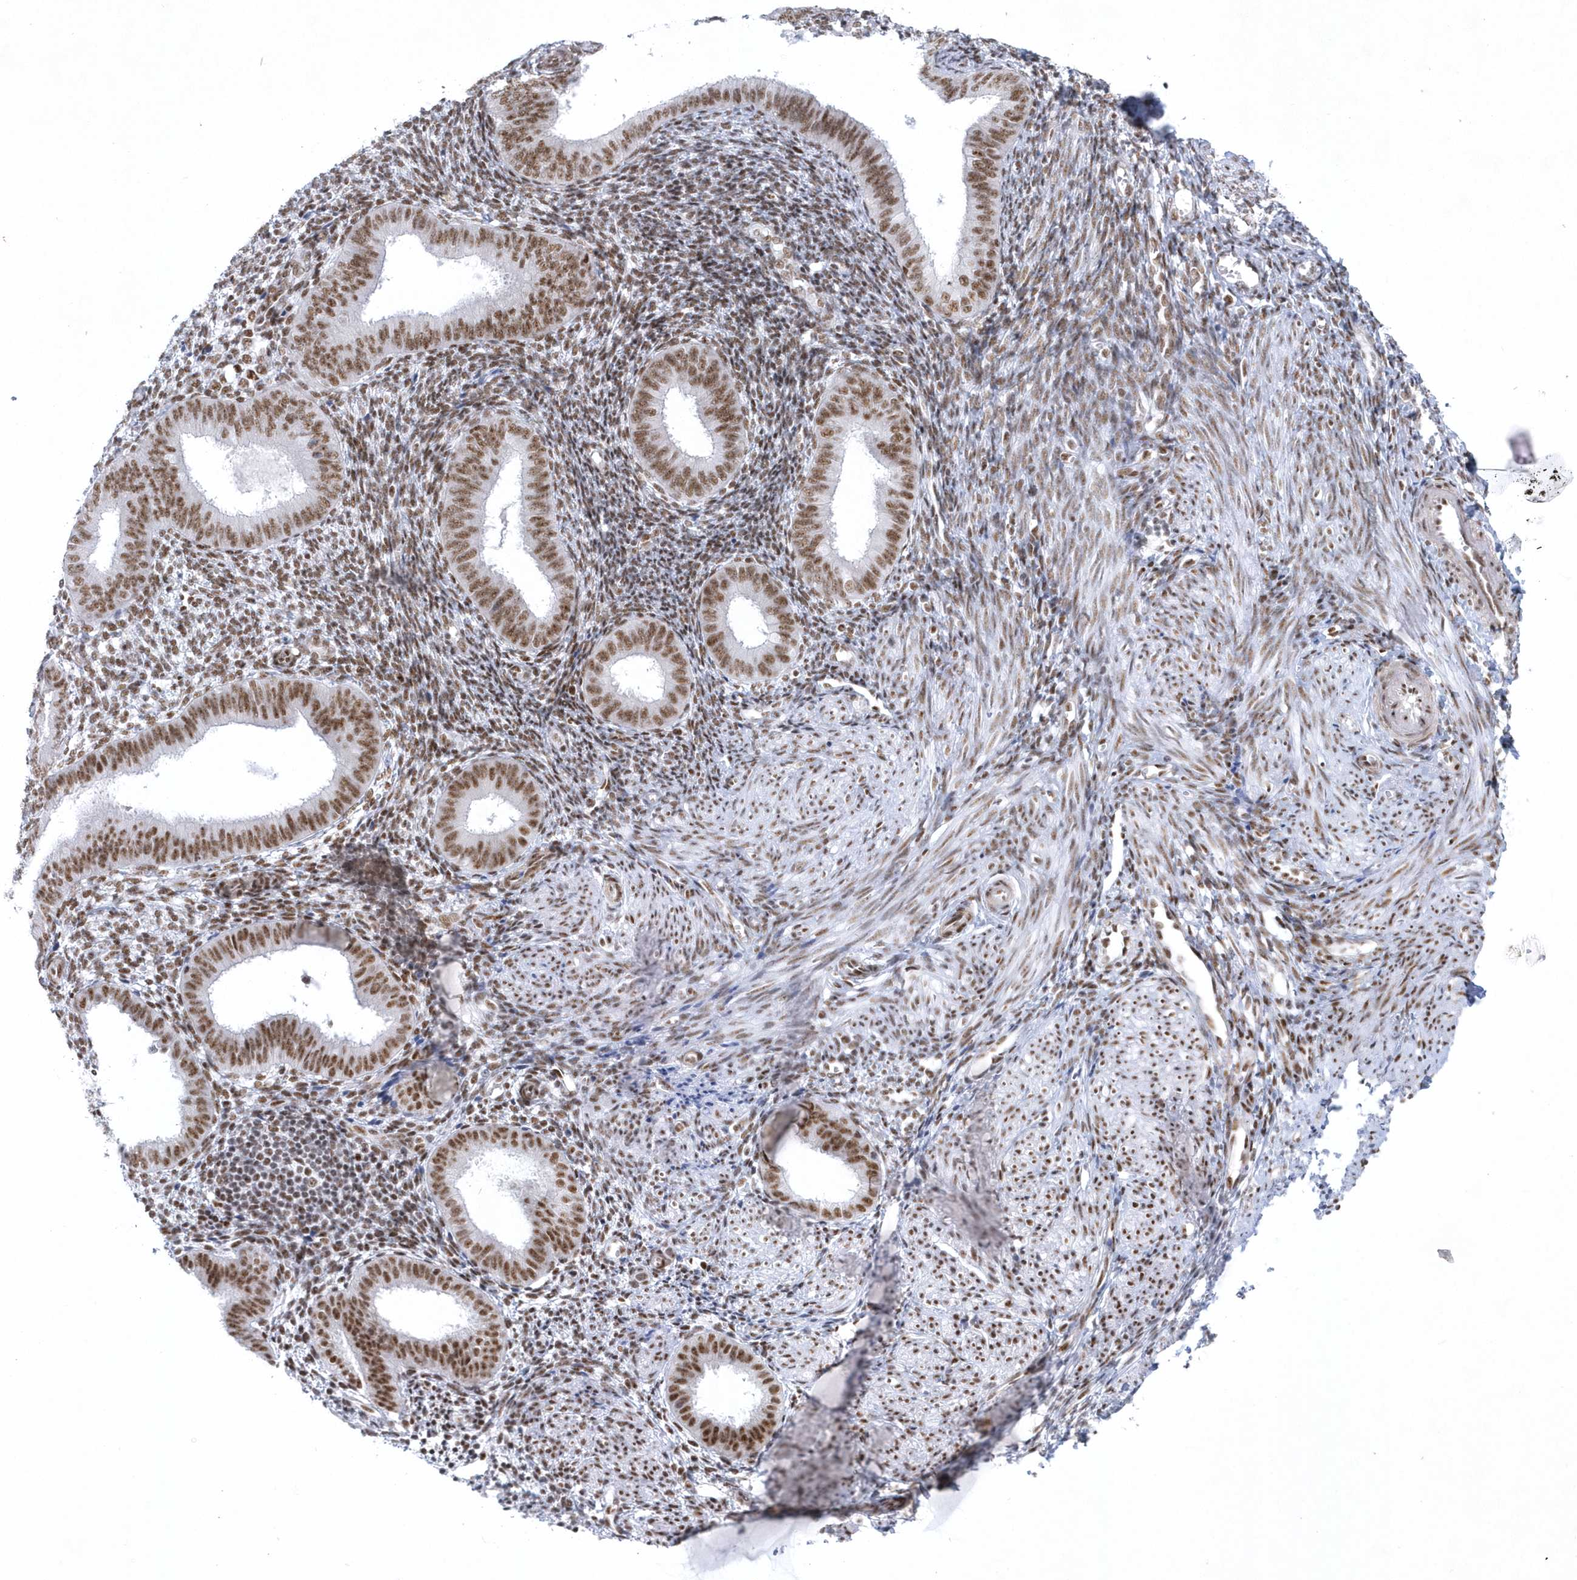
{"staining": {"intensity": "moderate", "quantity": "25%-75%", "location": "nuclear"}, "tissue": "endometrium", "cell_type": "Cells in endometrial stroma", "image_type": "normal", "snomed": [{"axis": "morphology", "description": "Normal tissue, NOS"}, {"axis": "topography", "description": "Uterus"}, {"axis": "topography", "description": "Endometrium"}], "caption": "The histopathology image demonstrates staining of benign endometrium, revealing moderate nuclear protein staining (brown color) within cells in endometrial stroma.", "gene": "DCLRE1A", "patient": {"sex": "female", "age": 48}}